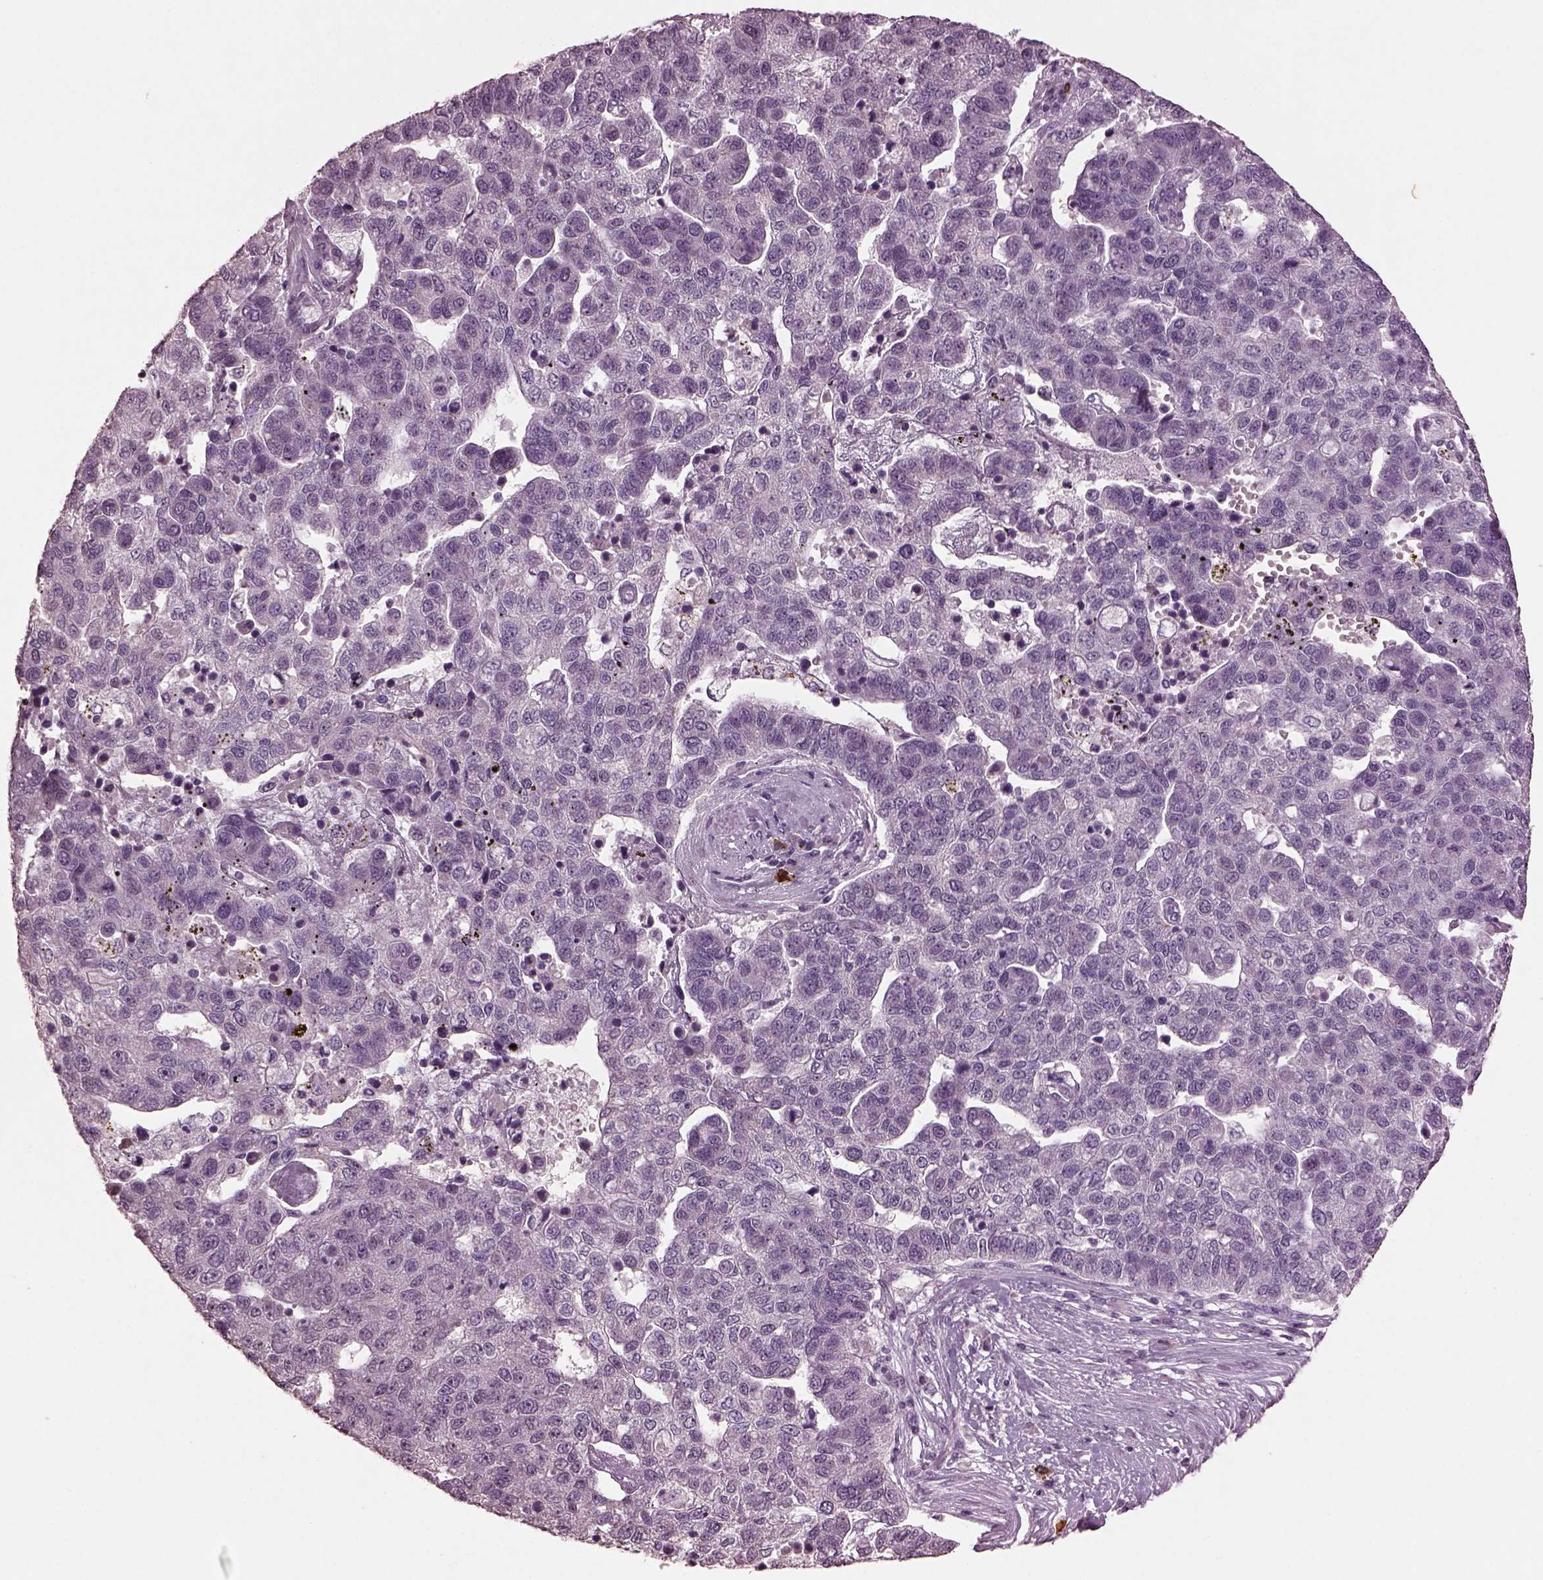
{"staining": {"intensity": "negative", "quantity": "none", "location": "none"}, "tissue": "pancreatic cancer", "cell_type": "Tumor cells", "image_type": "cancer", "snomed": [{"axis": "morphology", "description": "Adenocarcinoma, NOS"}, {"axis": "topography", "description": "Pancreas"}], "caption": "Protein analysis of adenocarcinoma (pancreatic) exhibits no significant expression in tumor cells. (DAB immunohistochemistry (IHC) with hematoxylin counter stain).", "gene": "IL18RAP", "patient": {"sex": "female", "age": 61}}